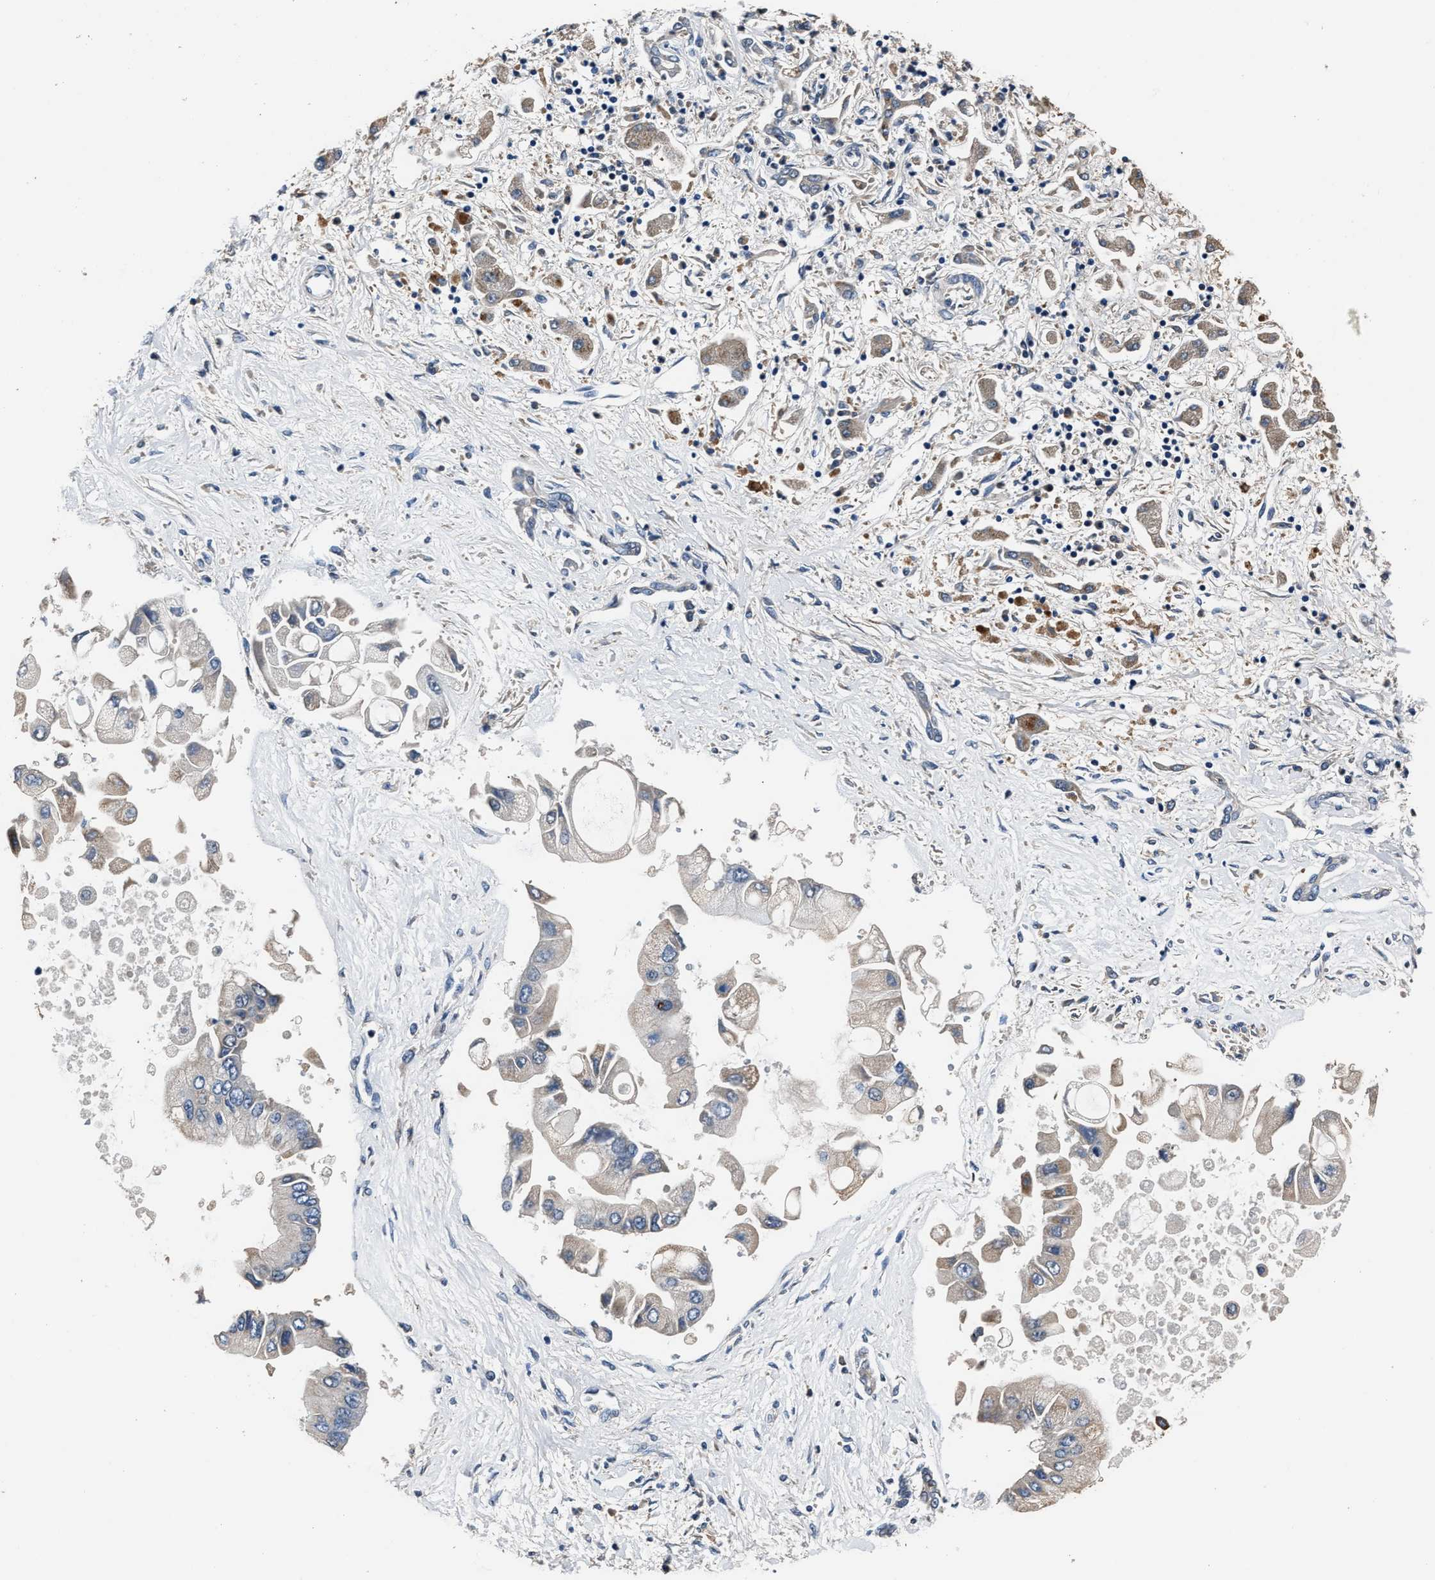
{"staining": {"intensity": "weak", "quantity": "25%-75%", "location": "cytoplasmic/membranous"}, "tissue": "liver cancer", "cell_type": "Tumor cells", "image_type": "cancer", "snomed": [{"axis": "morphology", "description": "Cholangiocarcinoma"}, {"axis": "topography", "description": "Liver"}], "caption": "A micrograph of liver cancer stained for a protein exhibits weak cytoplasmic/membranous brown staining in tumor cells.", "gene": "DNAJC24", "patient": {"sex": "male", "age": 50}}